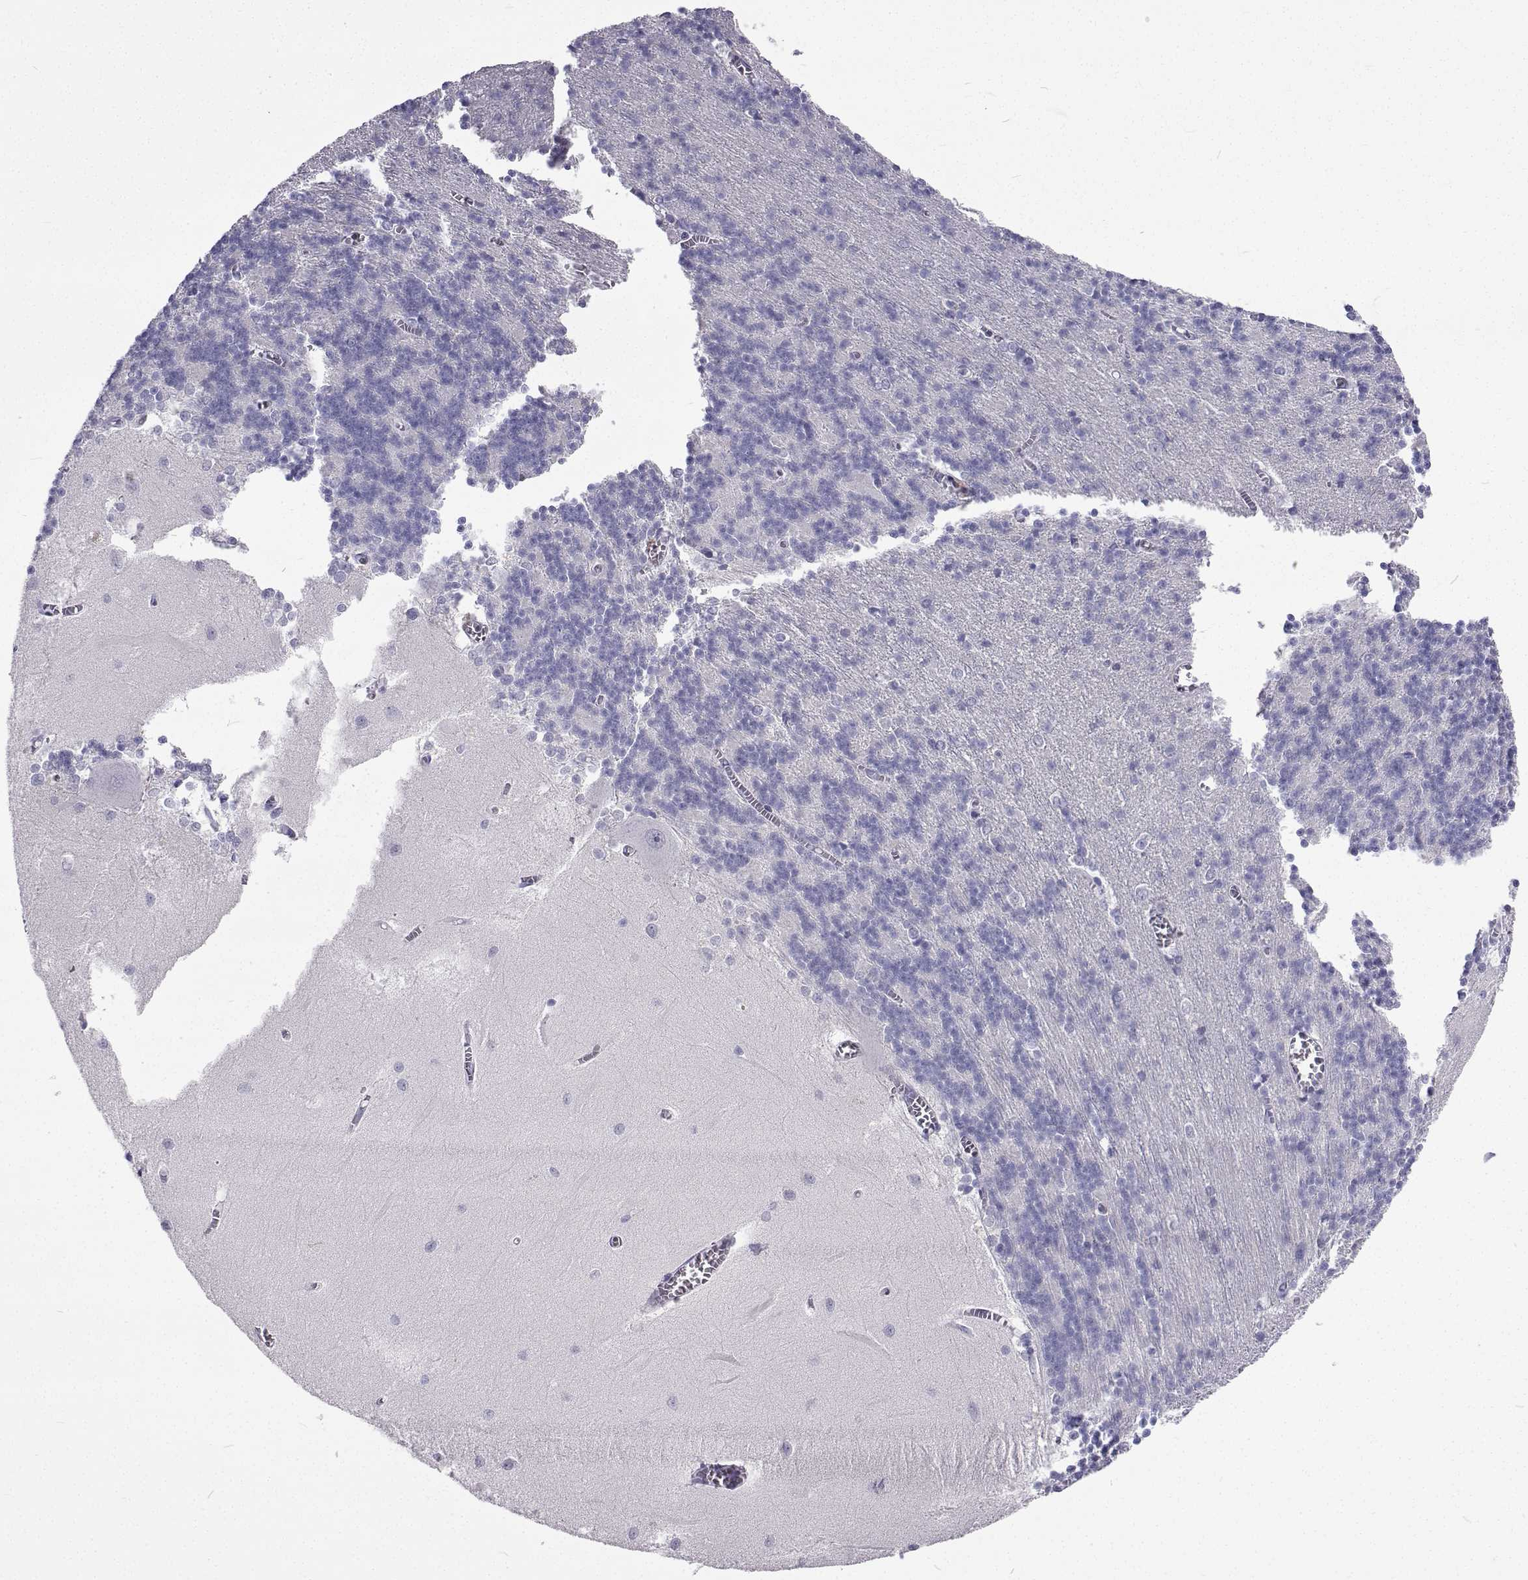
{"staining": {"intensity": "negative", "quantity": "none", "location": "none"}, "tissue": "cerebellum", "cell_type": "Cells in granular layer", "image_type": "normal", "snomed": [{"axis": "morphology", "description": "Normal tissue, NOS"}, {"axis": "topography", "description": "Cerebellum"}], "caption": "Immunohistochemistry (IHC) photomicrograph of normal human cerebellum stained for a protein (brown), which exhibits no expression in cells in granular layer.", "gene": "GALM", "patient": {"sex": "male", "age": 37}}